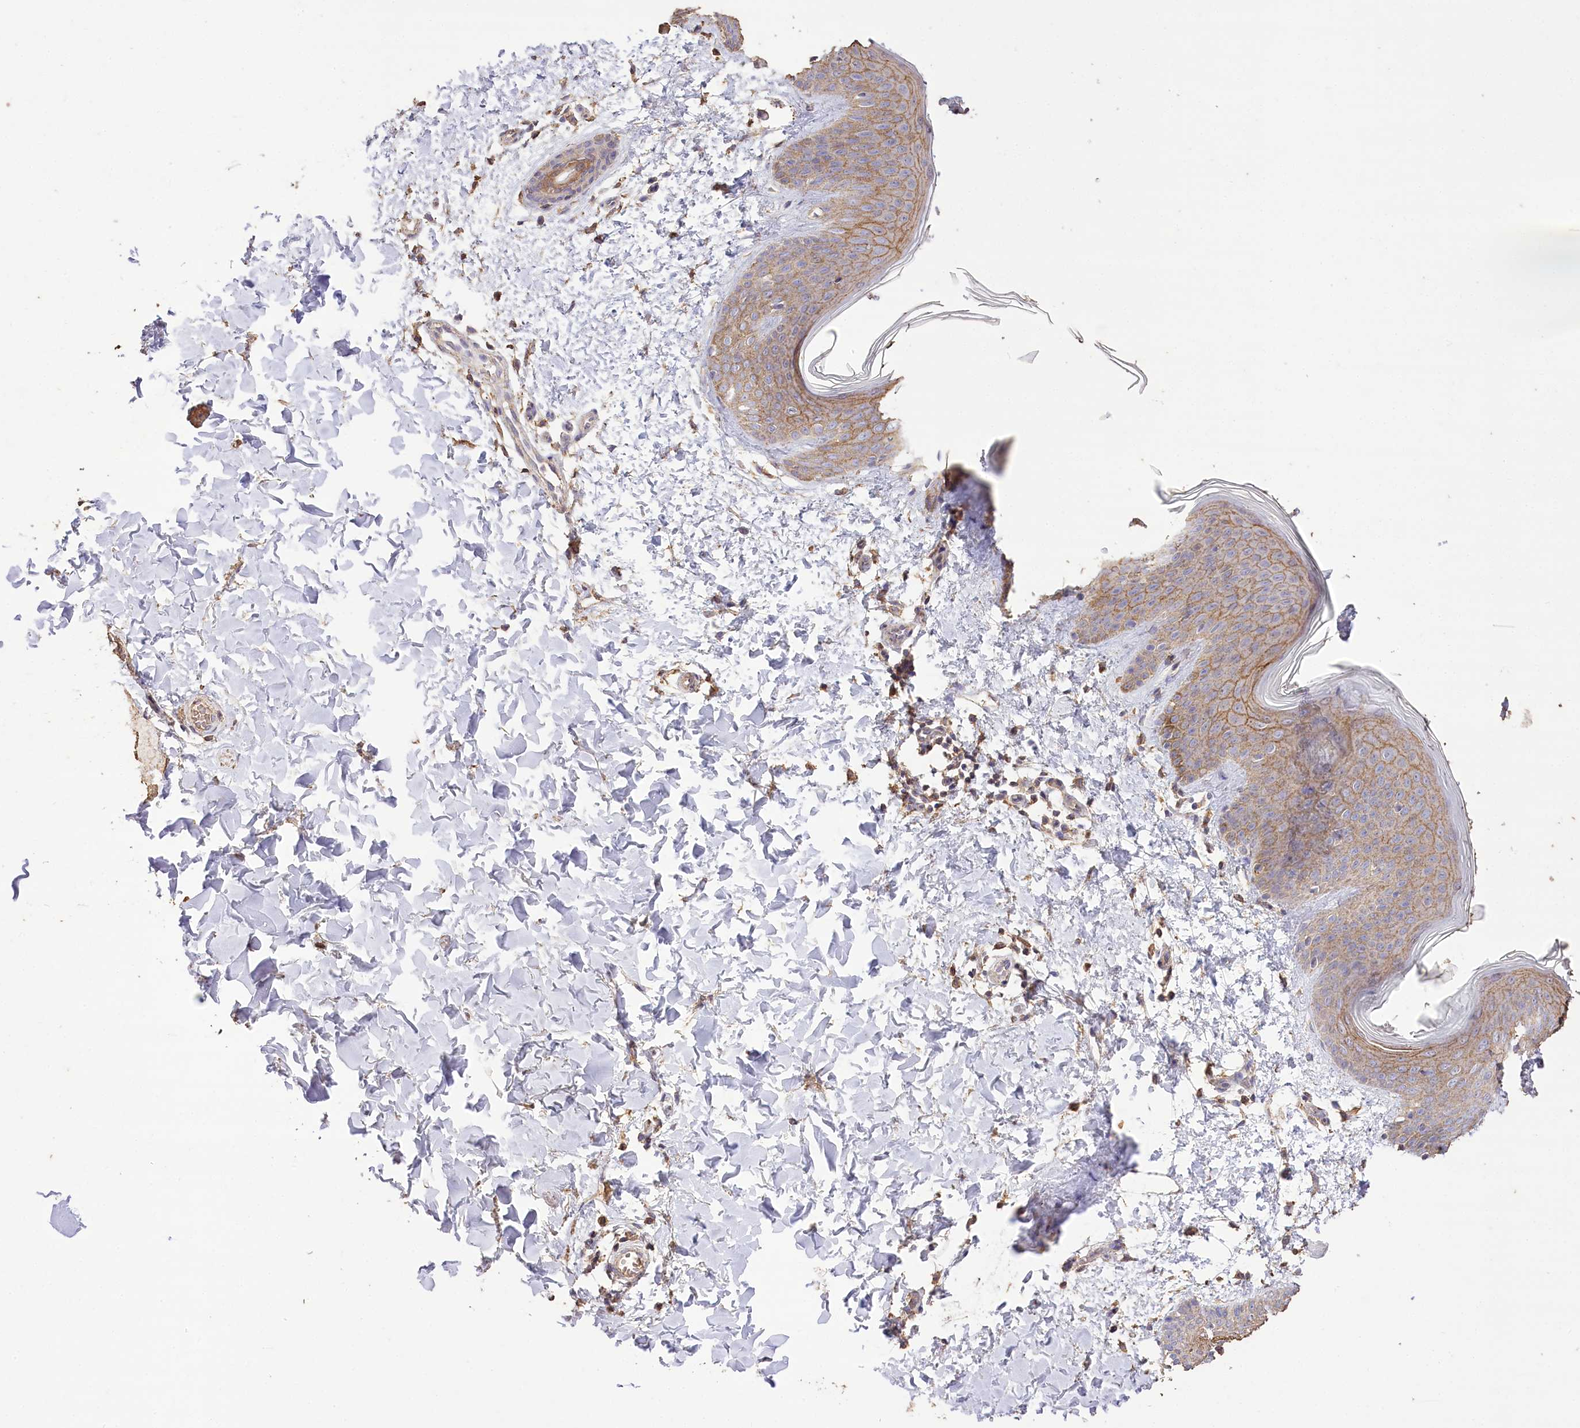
{"staining": {"intensity": "moderate", "quantity": ">75%", "location": "cytoplasmic/membranous"}, "tissue": "skin", "cell_type": "Fibroblasts", "image_type": "normal", "snomed": [{"axis": "morphology", "description": "Normal tissue, NOS"}, {"axis": "topography", "description": "Skin"}], "caption": "A medium amount of moderate cytoplasmic/membranous positivity is appreciated in approximately >75% of fibroblasts in unremarkable skin.", "gene": "IREB2", "patient": {"sex": "male", "age": 36}}